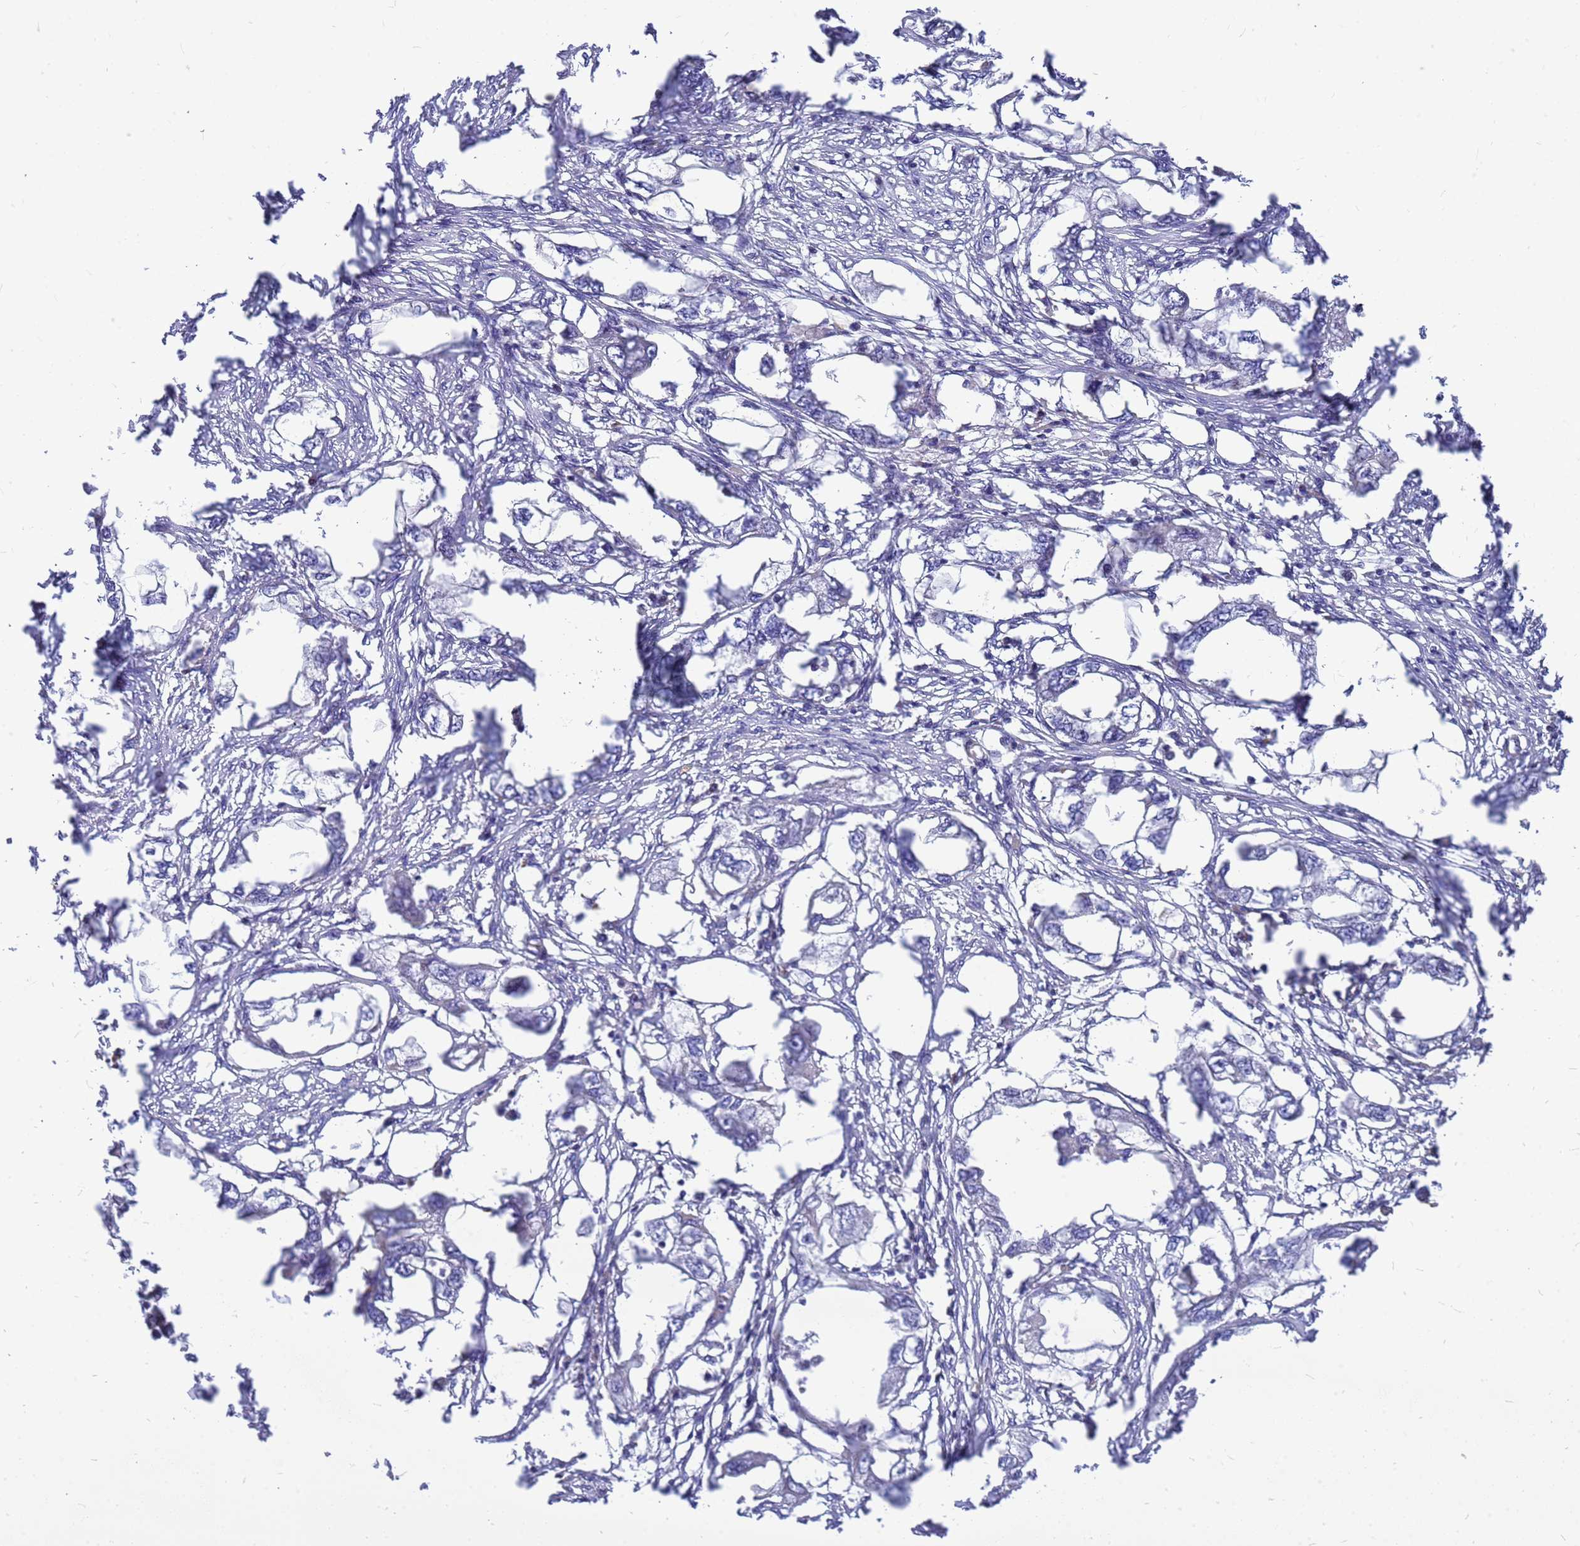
{"staining": {"intensity": "negative", "quantity": "none", "location": "none"}, "tissue": "endometrial cancer", "cell_type": "Tumor cells", "image_type": "cancer", "snomed": [{"axis": "morphology", "description": "Adenocarcinoma, NOS"}, {"axis": "morphology", "description": "Adenocarcinoma, metastatic, NOS"}, {"axis": "topography", "description": "Adipose tissue"}, {"axis": "topography", "description": "Endometrium"}], "caption": "A high-resolution image shows IHC staining of endometrial cancer, which displays no significant staining in tumor cells. (DAB (3,3'-diaminobenzidine) IHC, high magnification).", "gene": "CMC4", "patient": {"sex": "female", "age": 67}}